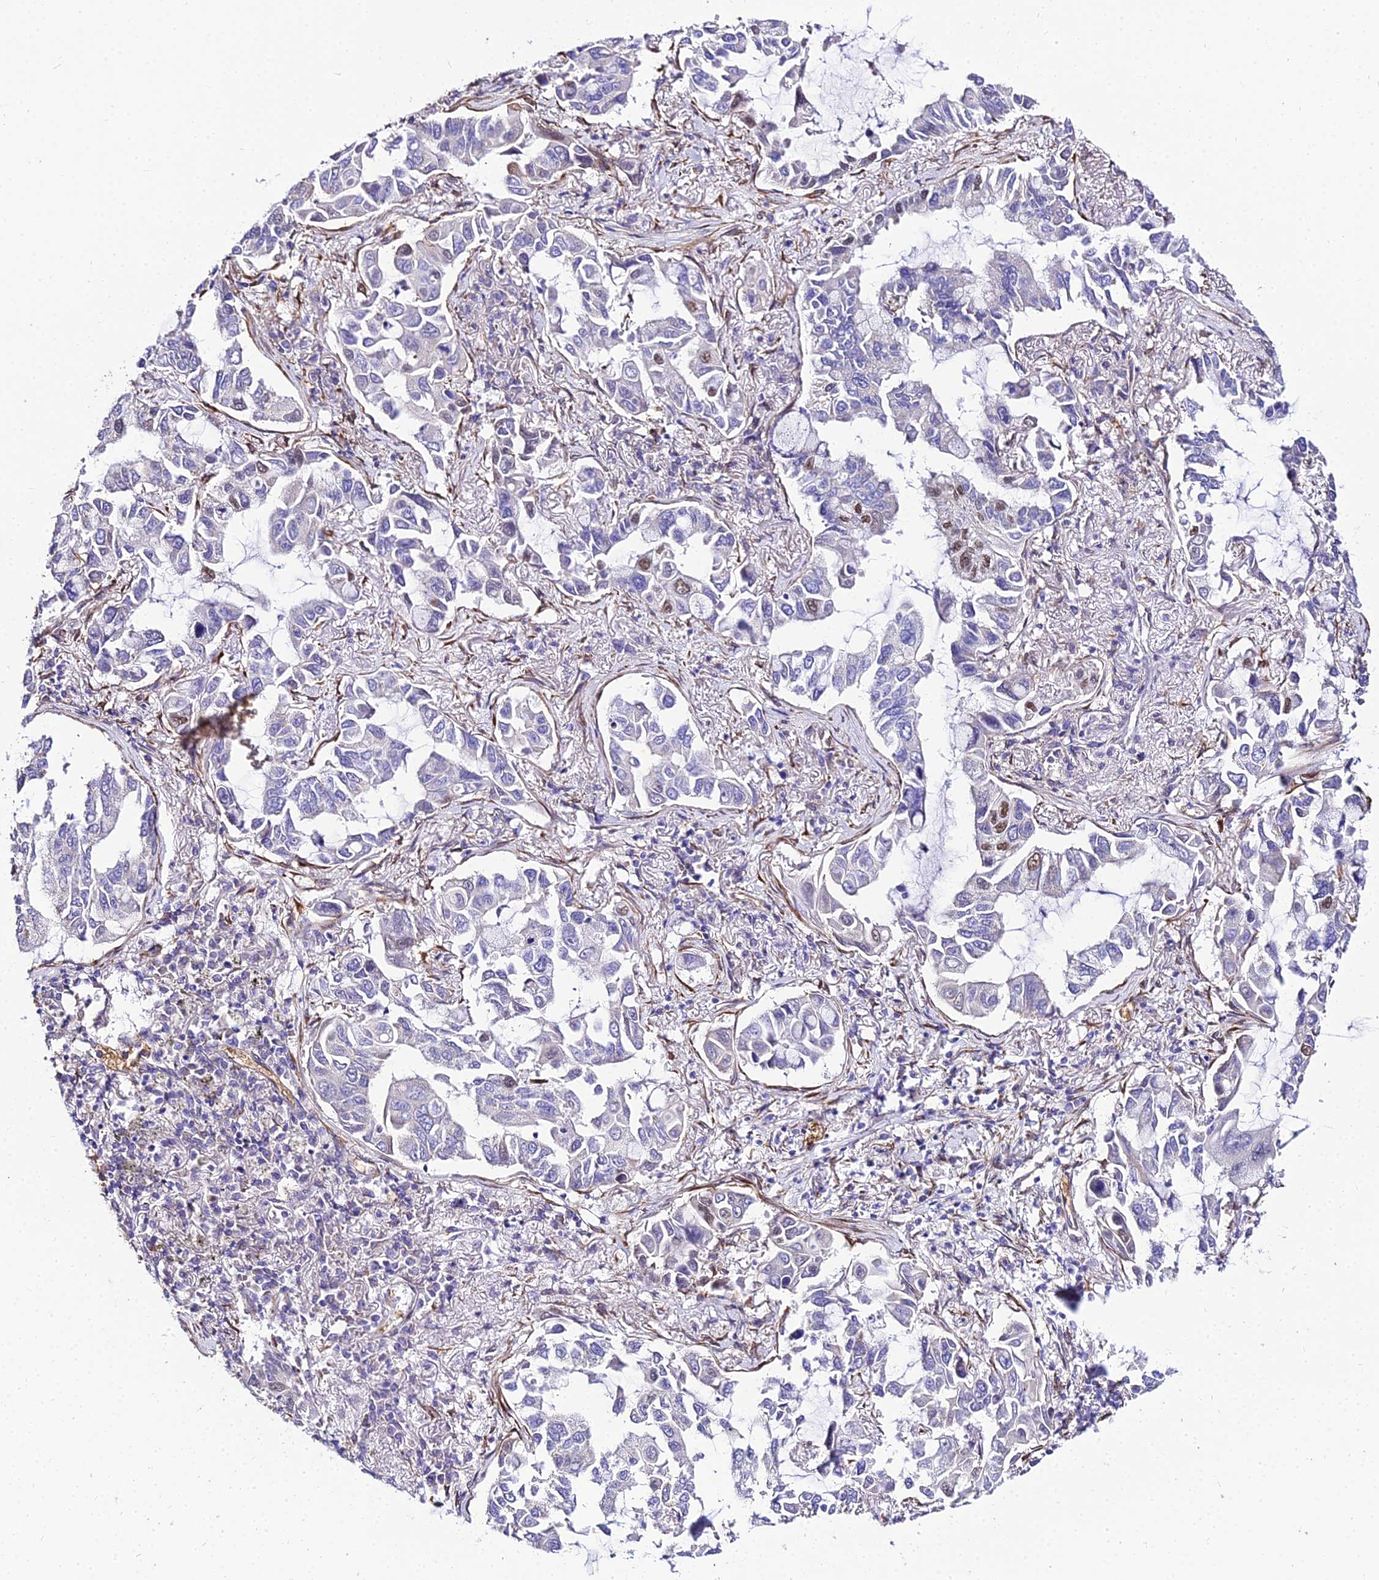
{"staining": {"intensity": "negative", "quantity": "none", "location": "none"}, "tissue": "lung cancer", "cell_type": "Tumor cells", "image_type": "cancer", "snomed": [{"axis": "morphology", "description": "Adenocarcinoma, NOS"}, {"axis": "topography", "description": "Lung"}], "caption": "Lung cancer (adenocarcinoma) was stained to show a protein in brown. There is no significant positivity in tumor cells.", "gene": "BCL9", "patient": {"sex": "male", "age": 64}}